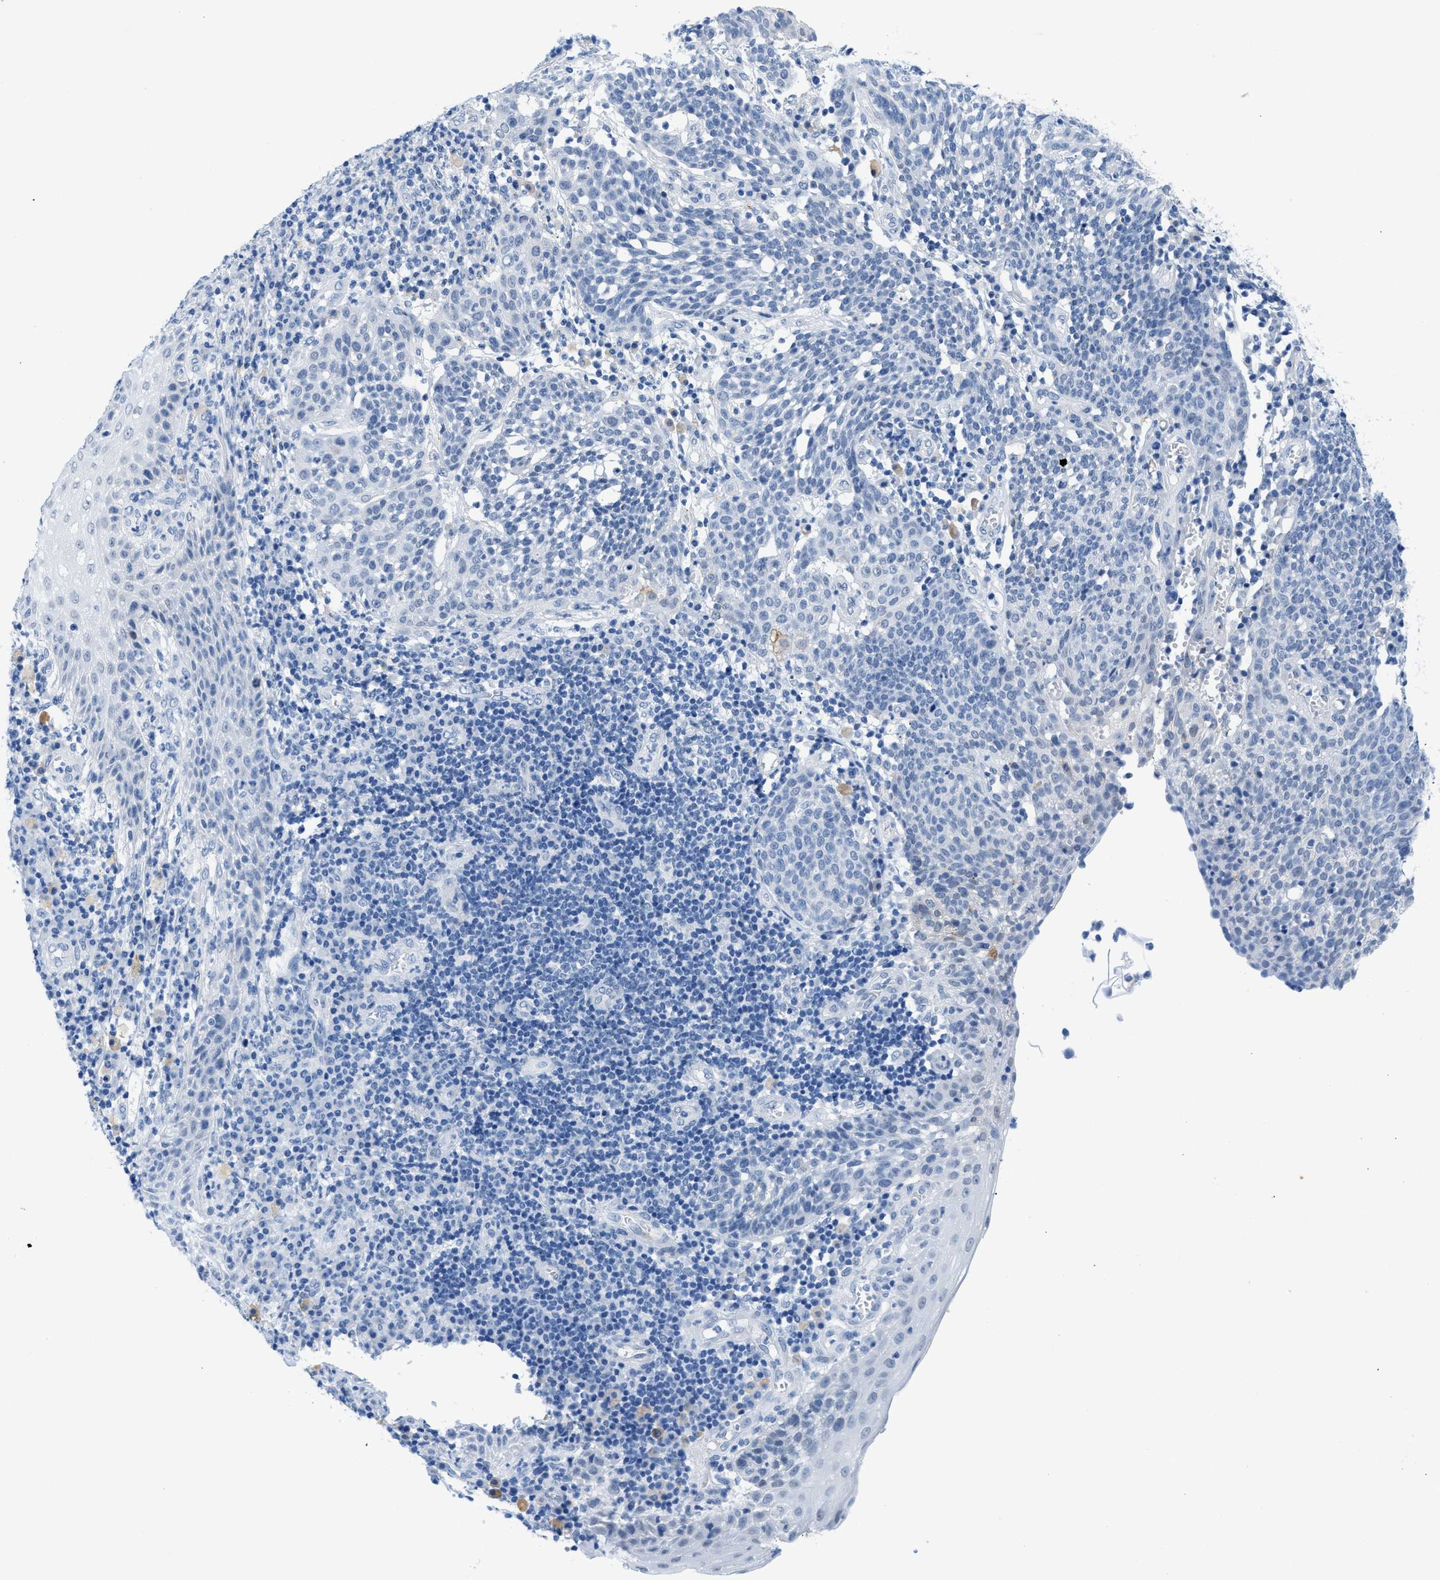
{"staining": {"intensity": "negative", "quantity": "none", "location": "none"}, "tissue": "cervical cancer", "cell_type": "Tumor cells", "image_type": "cancer", "snomed": [{"axis": "morphology", "description": "Squamous cell carcinoma, NOS"}, {"axis": "topography", "description": "Cervix"}], "caption": "Human squamous cell carcinoma (cervical) stained for a protein using immunohistochemistry (IHC) reveals no staining in tumor cells.", "gene": "FDCSP", "patient": {"sex": "female", "age": 34}}